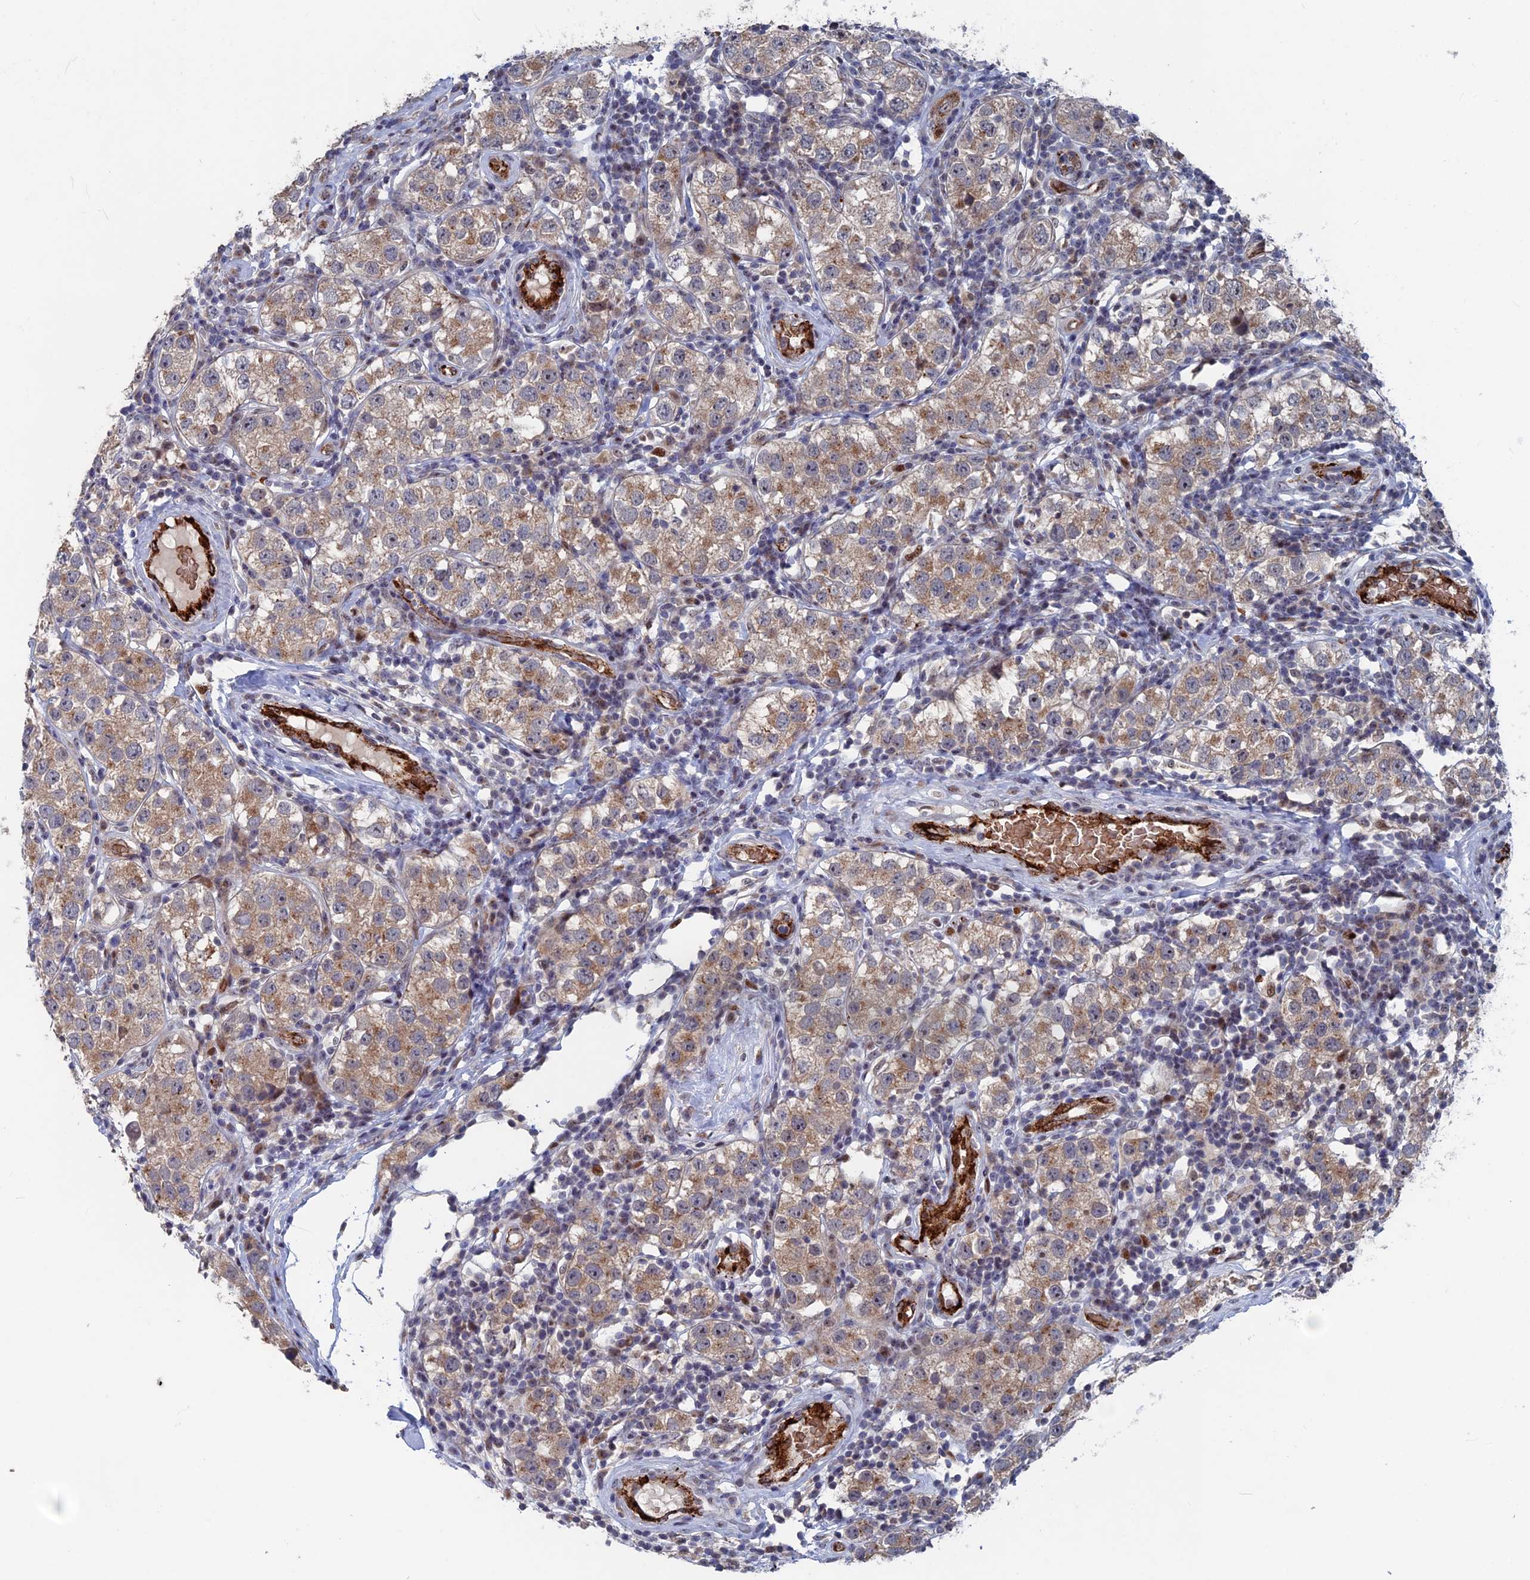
{"staining": {"intensity": "moderate", "quantity": ">75%", "location": "cytoplasmic/membranous"}, "tissue": "testis cancer", "cell_type": "Tumor cells", "image_type": "cancer", "snomed": [{"axis": "morphology", "description": "Seminoma, NOS"}, {"axis": "topography", "description": "Testis"}], "caption": "DAB immunohistochemical staining of human testis cancer exhibits moderate cytoplasmic/membranous protein positivity in approximately >75% of tumor cells.", "gene": "SH3D21", "patient": {"sex": "male", "age": 34}}